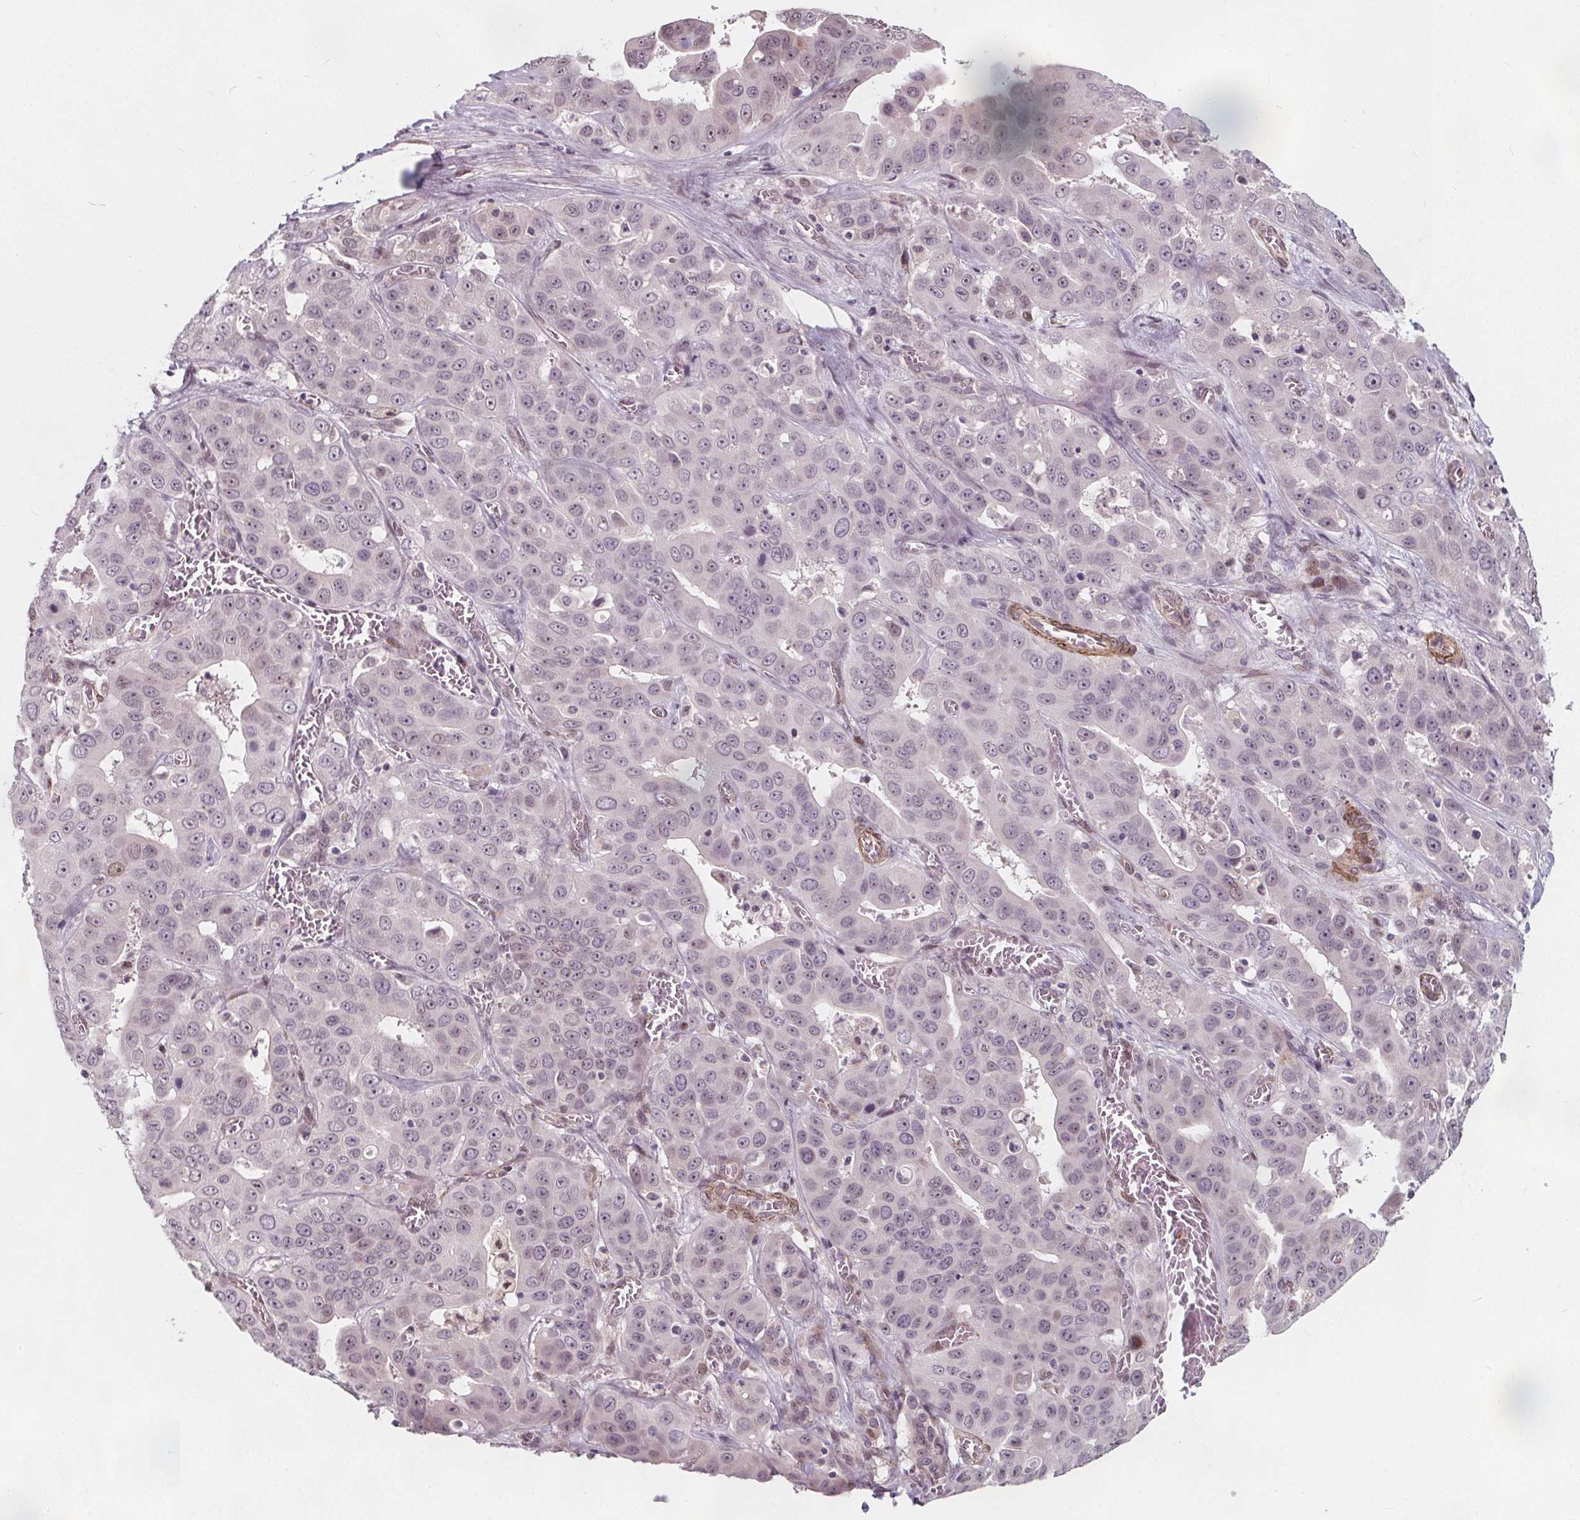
{"staining": {"intensity": "weak", "quantity": "<25%", "location": "nuclear"}, "tissue": "liver cancer", "cell_type": "Tumor cells", "image_type": "cancer", "snomed": [{"axis": "morphology", "description": "Cholangiocarcinoma"}, {"axis": "topography", "description": "Liver"}], "caption": "High power microscopy histopathology image of an IHC image of liver cancer (cholangiocarcinoma), revealing no significant staining in tumor cells. Brightfield microscopy of IHC stained with DAB (brown) and hematoxylin (blue), captured at high magnification.", "gene": "HAS1", "patient": {"sex": "female", "age": 52}}